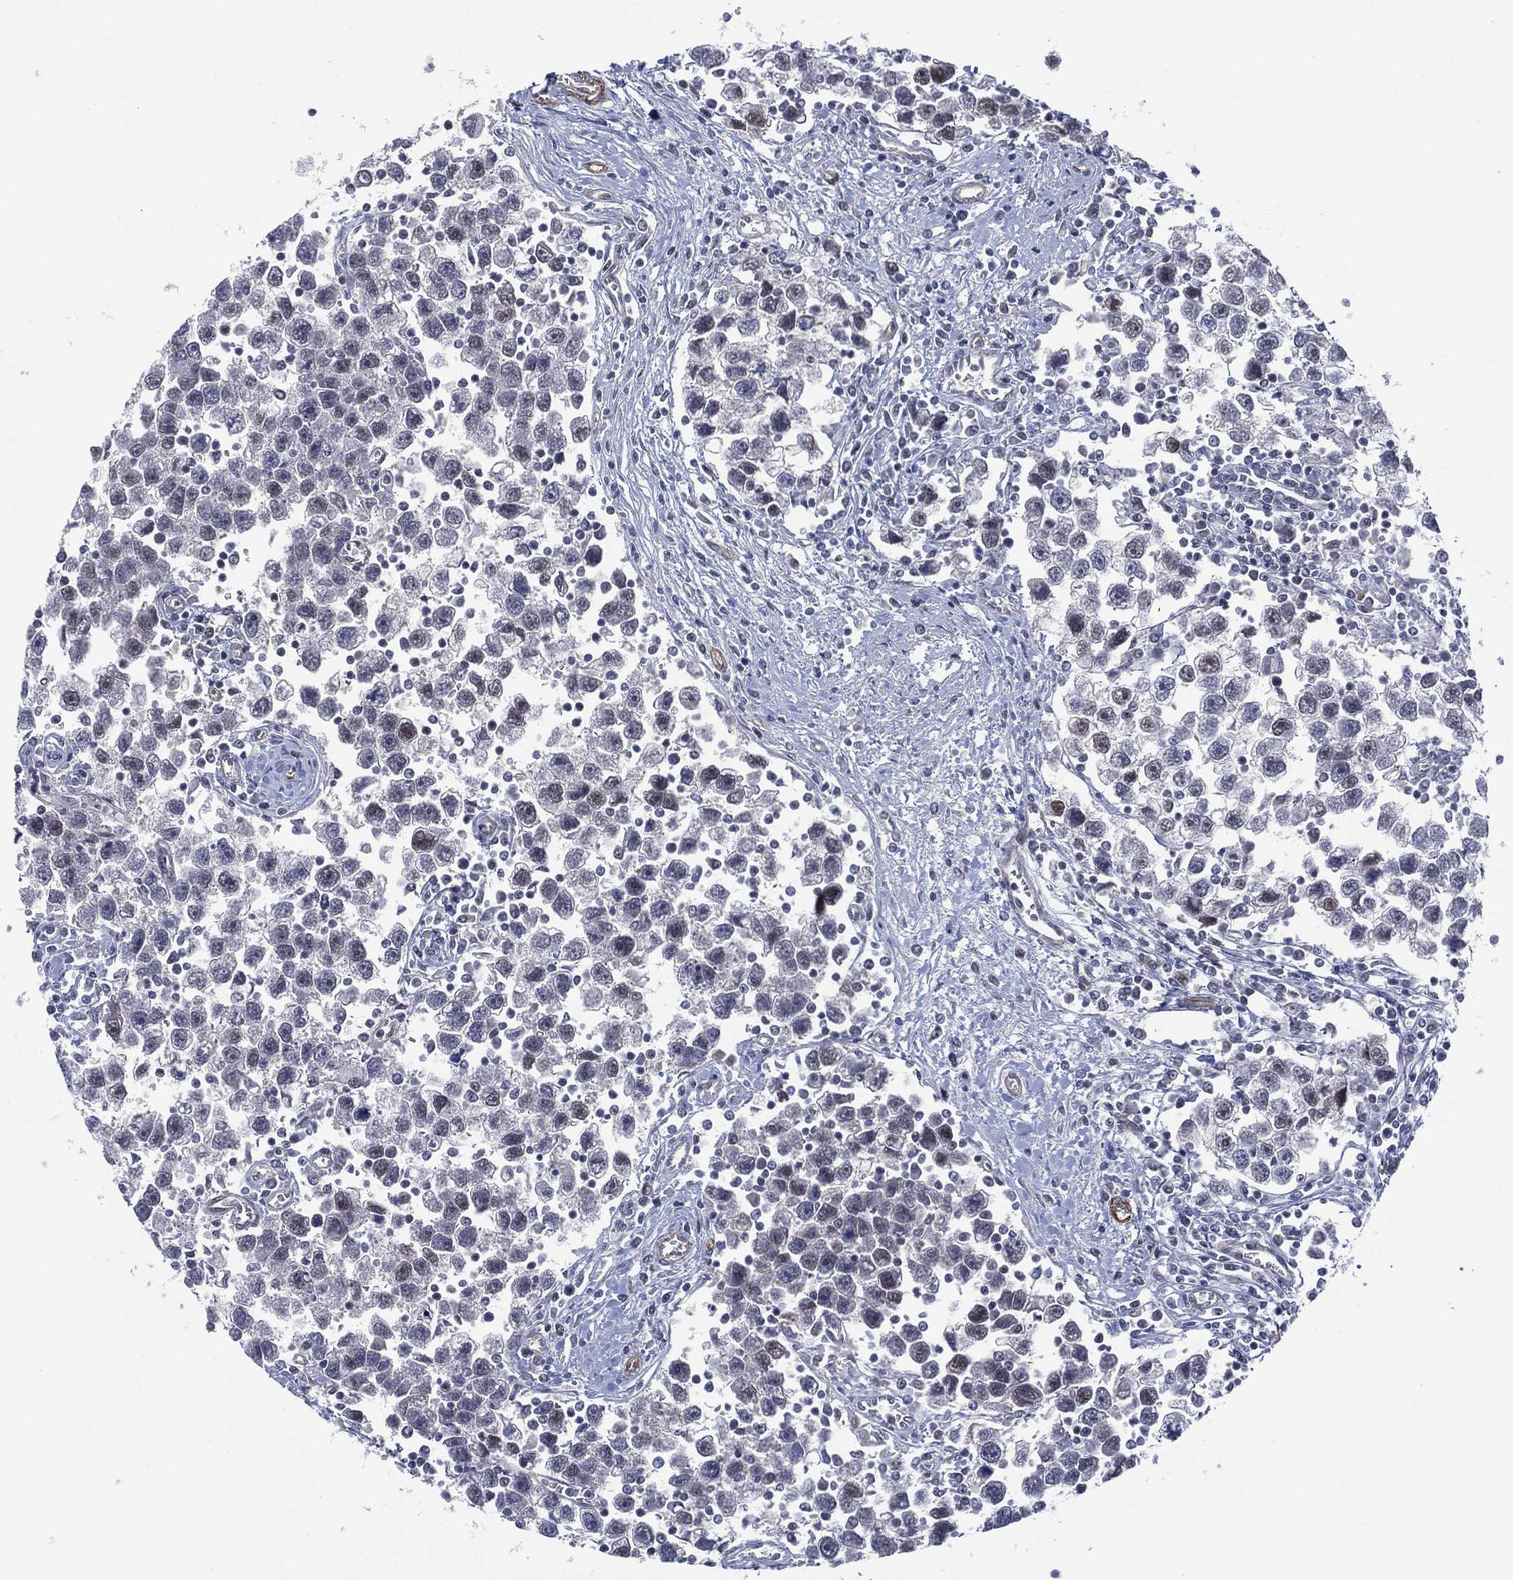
{"staining": {"intensity": "negative", "quantity": "none", "location": "none"}, "tissue": "testis cancer", "cell_type": "Tumor cells", "image_type": "cancer", "snomed": [{"axis": "morphology", "description": "Seminoma, NOS"}, {"axis": "topography", "description": "Testis"}], "caption": "Tumor cells show no significant protein positivity in testis cancer.", "gene": "GSE1", "patient": {"sex": "male", "age": 30}}